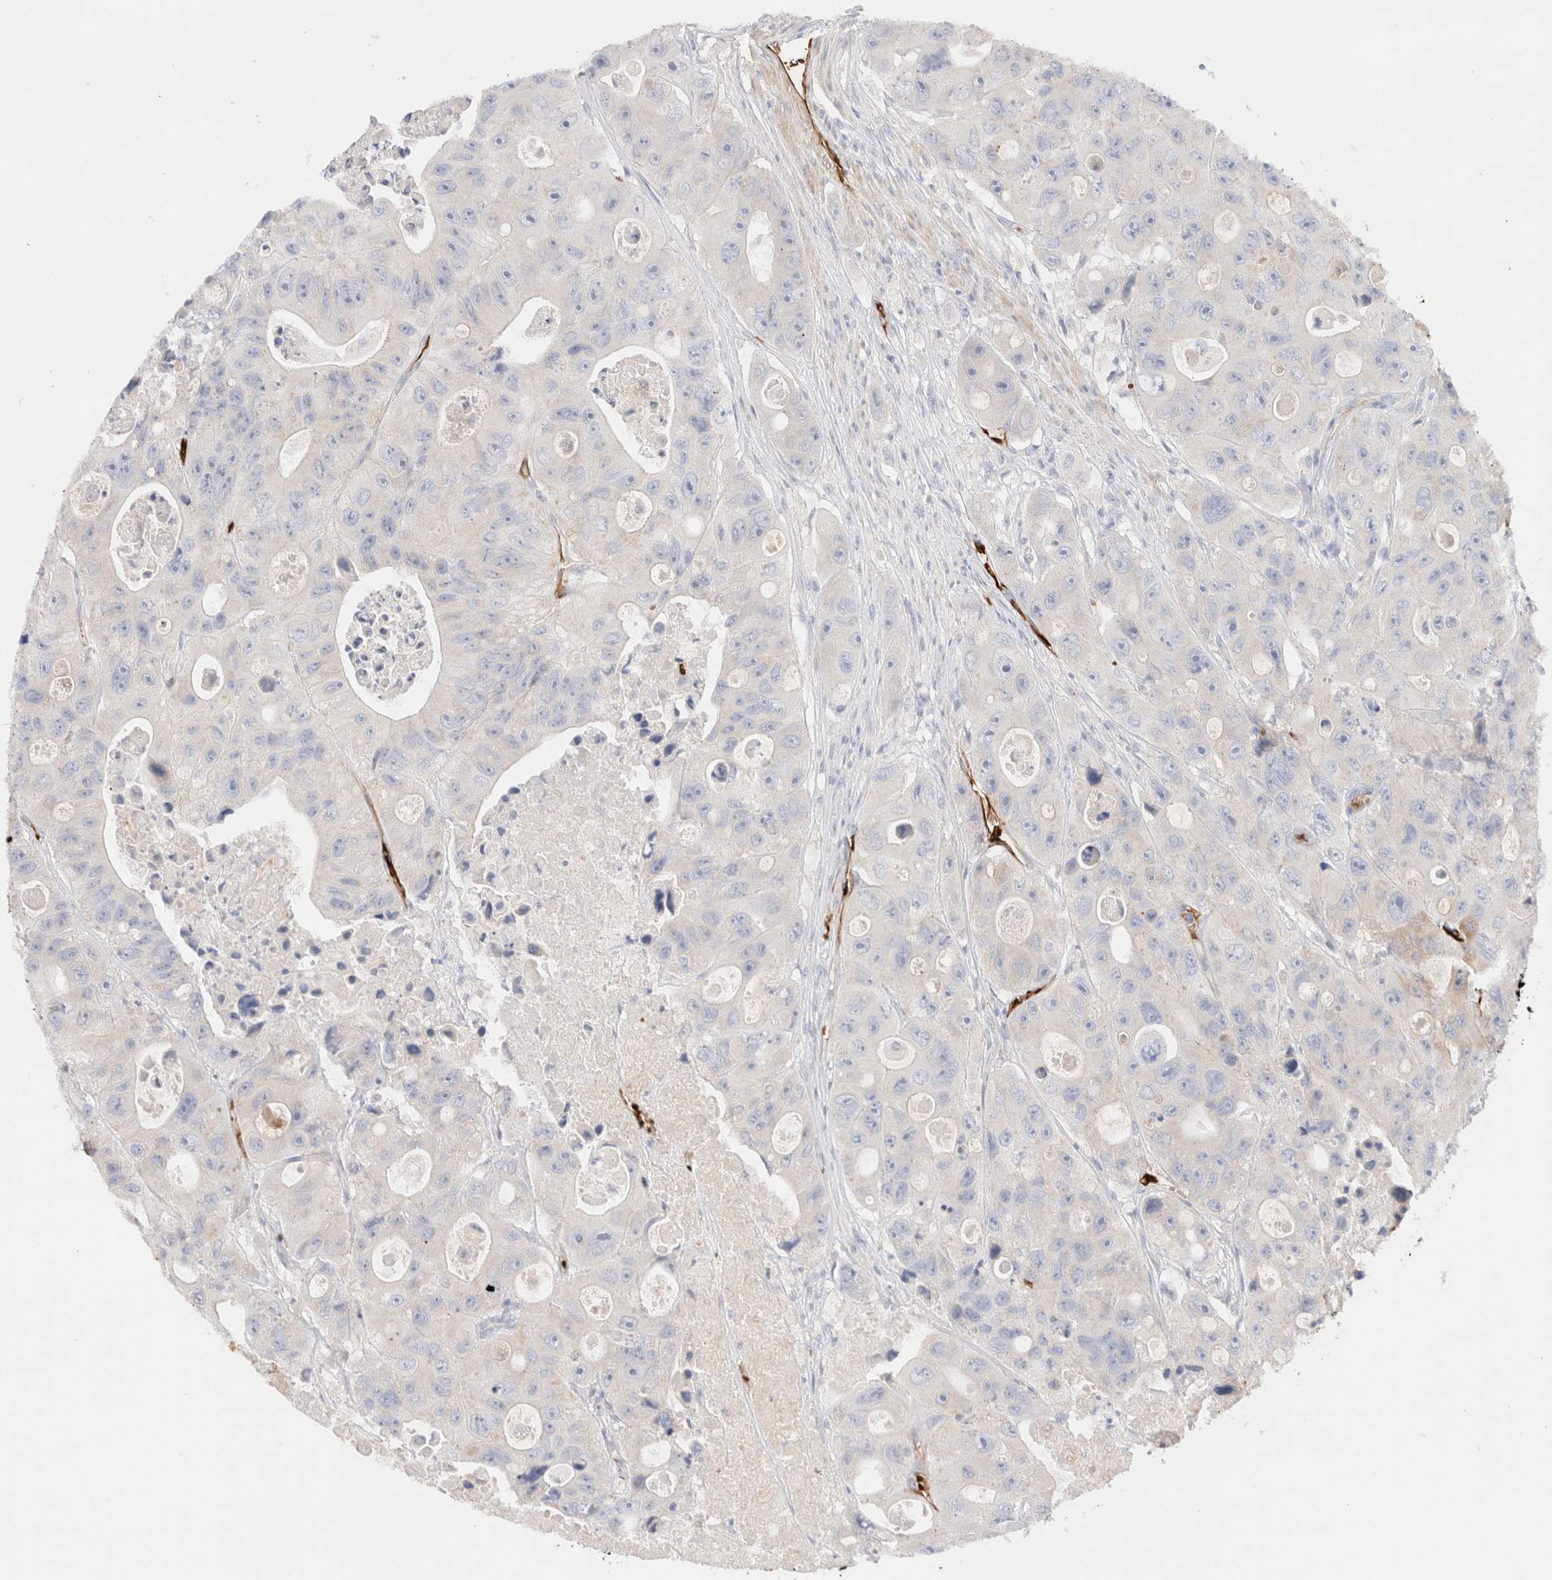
{"staining": {"intensity": "negative", "quantity": "none", "location": "none"}, "tissue": "colorectal cancer", "cell_type": "Tumor cells", "image_type": "cancer", "snomed": [{"axis": "morphology", "description": "Adenocarcinoma, NOS"}, {"axis": "topography", "description": "Colon"}], "caption": "There is no significant expression in tumor cells of colorectal adenocarcinoma.", "gene": "MST1", "patient": {"sex": "female", "age": 46}}